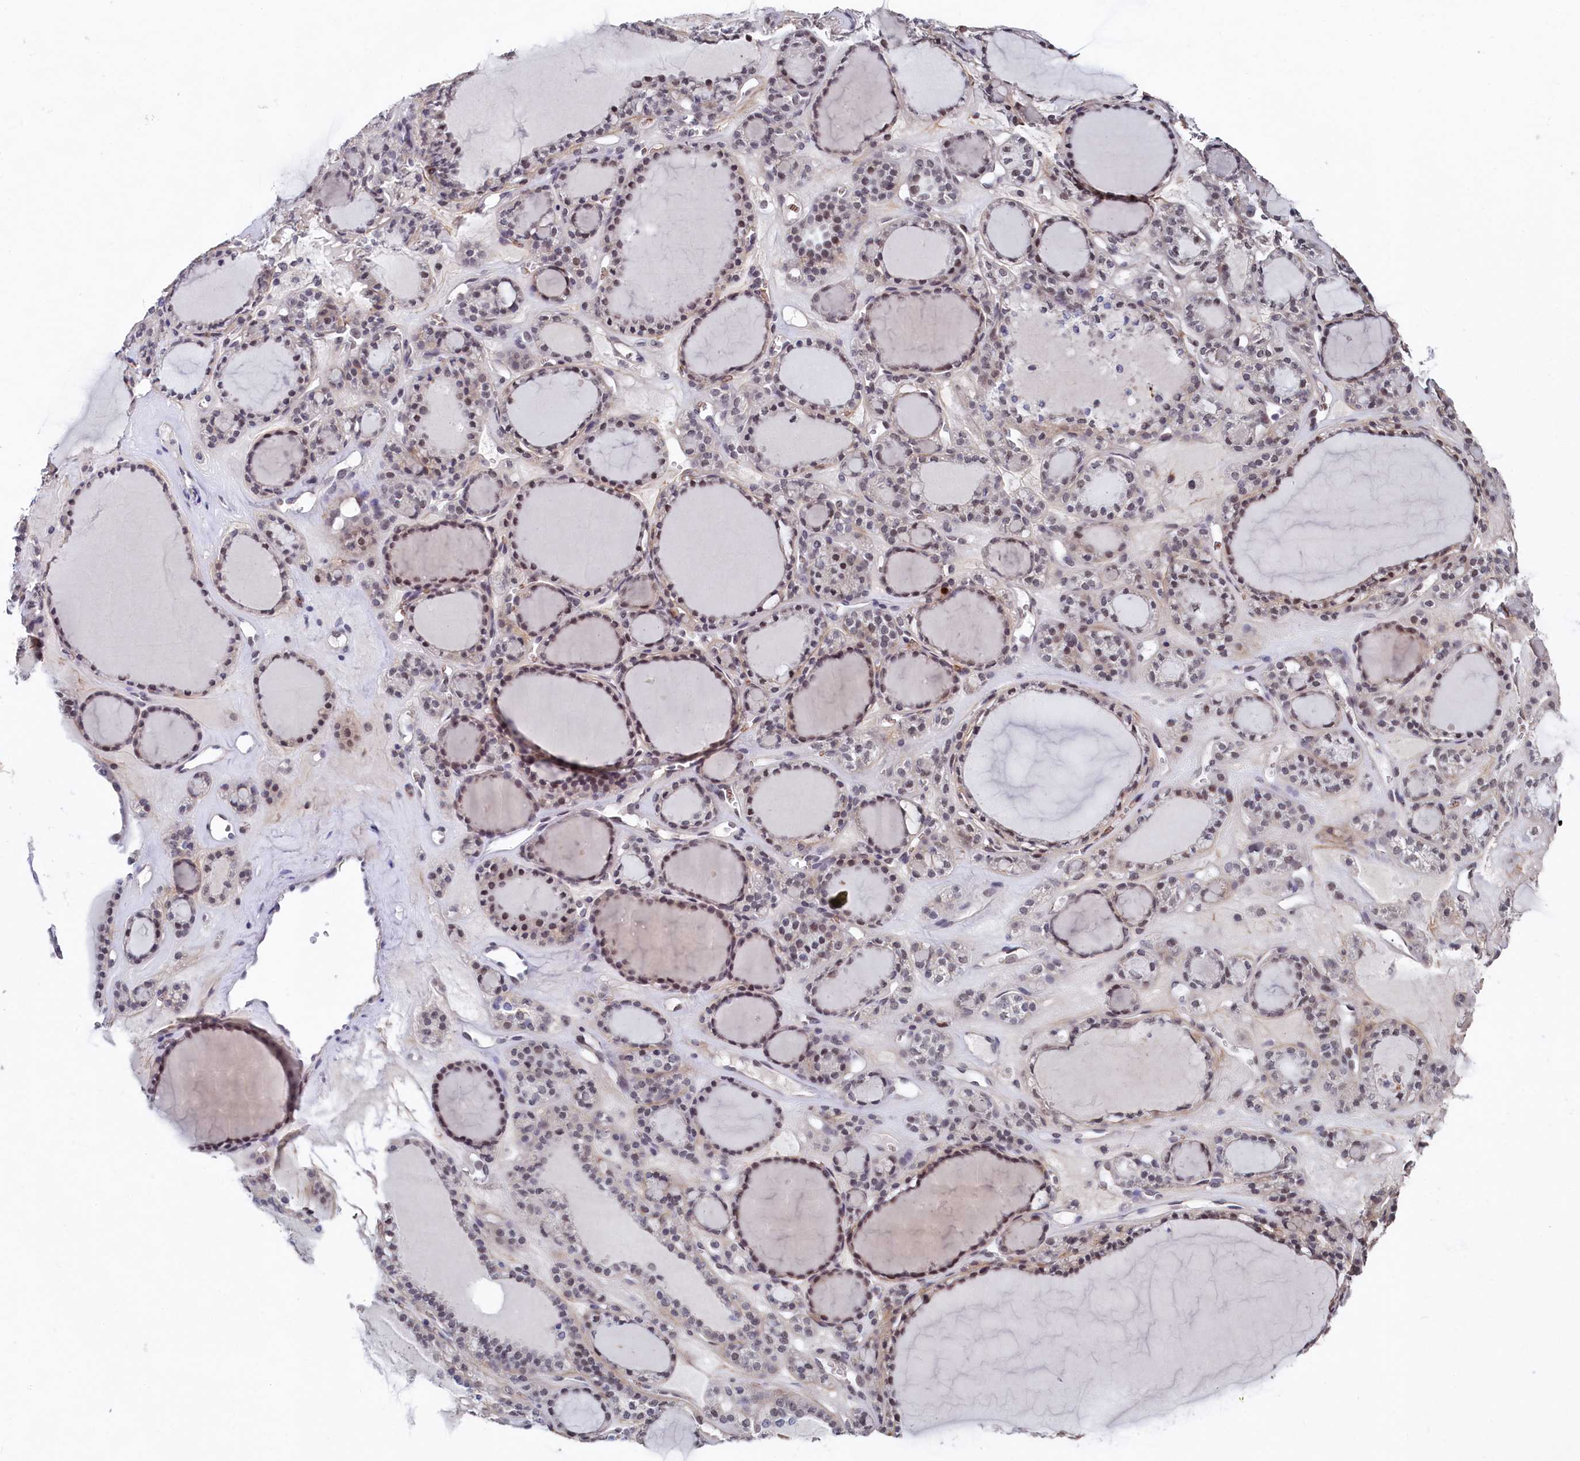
{"staining": {"intensity": "weak", "quantity": "25%-75%", "location": "nuclear"}, "tissue": "thyroid gland", "cell_type": "Glandular cells", "image_type": "normal", "snomed": [{"axis": "morphology", "description": "Normal tissue, NOS"}, {"axis": "topography", "description": "Thyroid gland"}], "caption": "Brown immunohistochemical staining in normal human thyroid gland shows weak nuclear expression in approximately 25%-75% of glandular cells.", "gene": "TIGD4", "patient": {"sex": "female", "age": 28}}